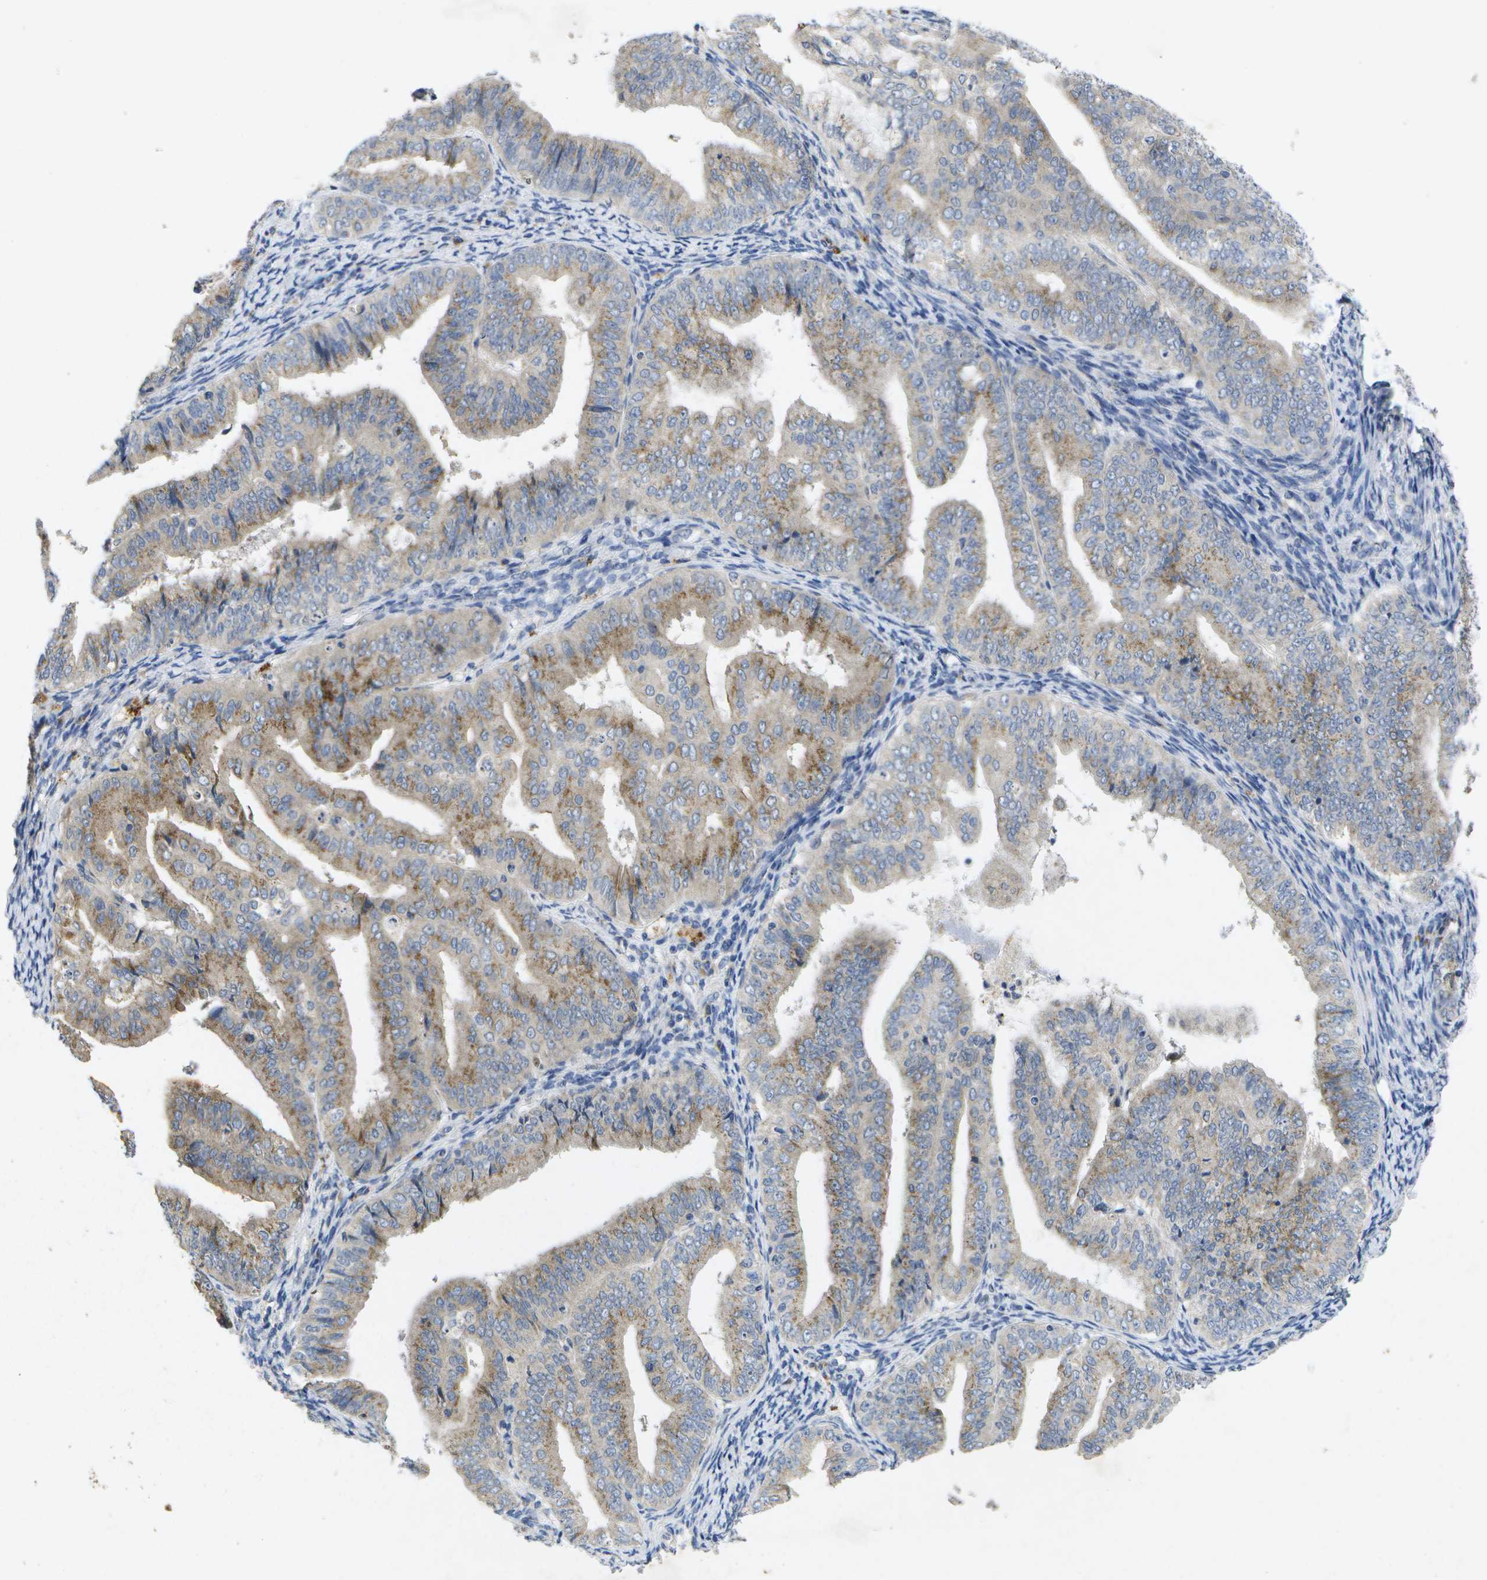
{"staining": {"intensity": "moderate", "quantity": "25%-75%", "location": "cytoplasmic/membranous"}, "tissue": "endometrial cancer", "cell_type": "Tumor cells", "image_type": "cancer", "snomed": [{"axis": "morphology", "description": "Adenocarcinoma, NOS"}, {"axis": "topography", "description": "Endometrium"}], "caption": "Endometrial cancer stained with DAB immunohistochemistry (IHC) displays medium levels of moderate cytoplasmic/membranous staining in about 25%-75% of tumor cells.", "gene": "KDELR1", "patient": {"sex": "female", "age": 63}}